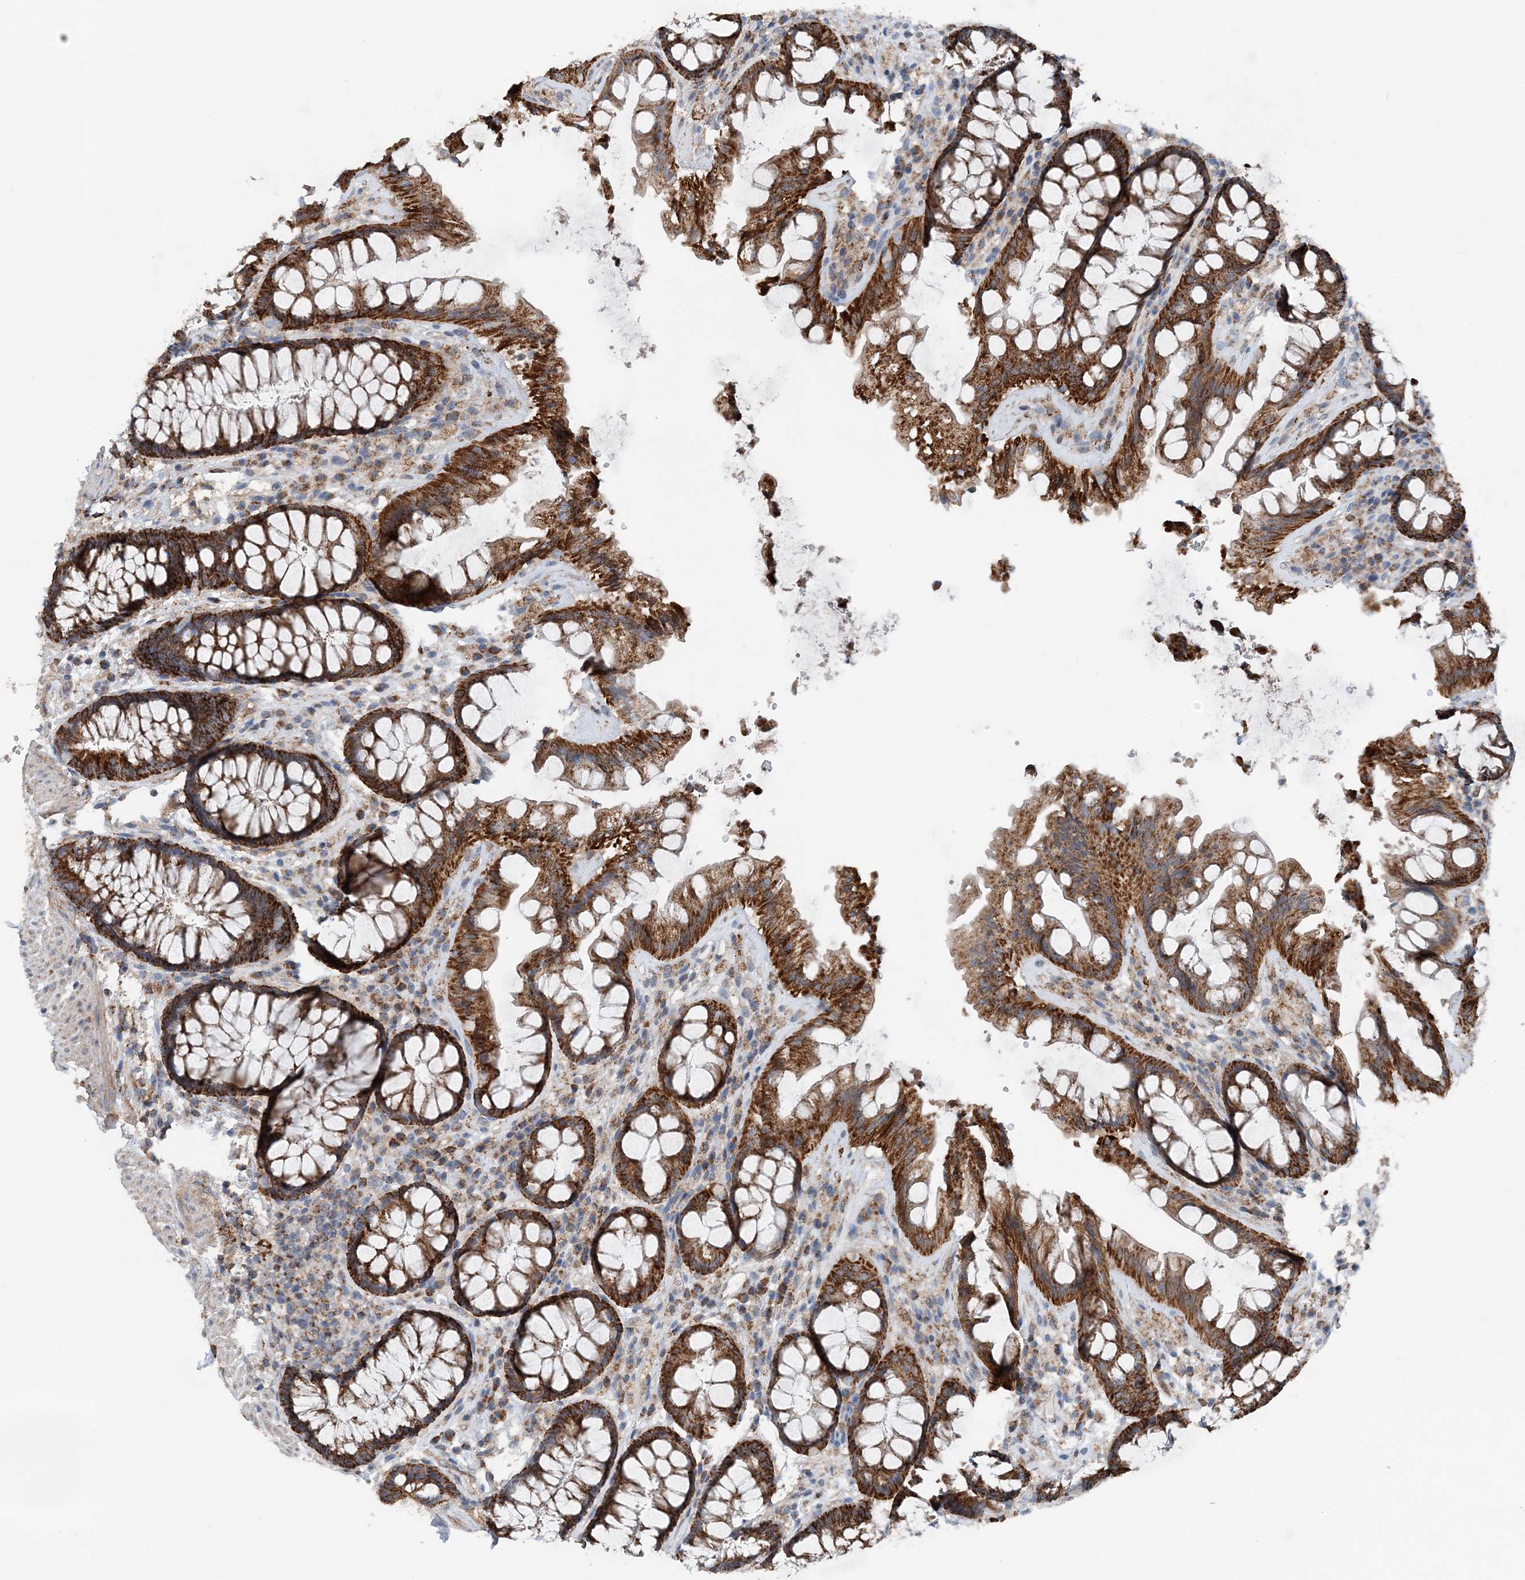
{"staining": {"intensity": "strong", "quantity": ">75%", "location": "cytoplasmic/membranous"}, "tissue": "rectum", "cell_type": "Glandular cells", "image_type": "normal", "snomed": [{"axis": "morphology", "description": "Normal tissue, NOS"}, {"axis": "topography", "description": "Rectum"}], "caption": "Protein analysis of normal rectum reveals strong cytoplasmic/membranous positivity in about >75% of glandular cells.", "gene": "SPRY2", "patient": {"sex": "female", "age": 46}}